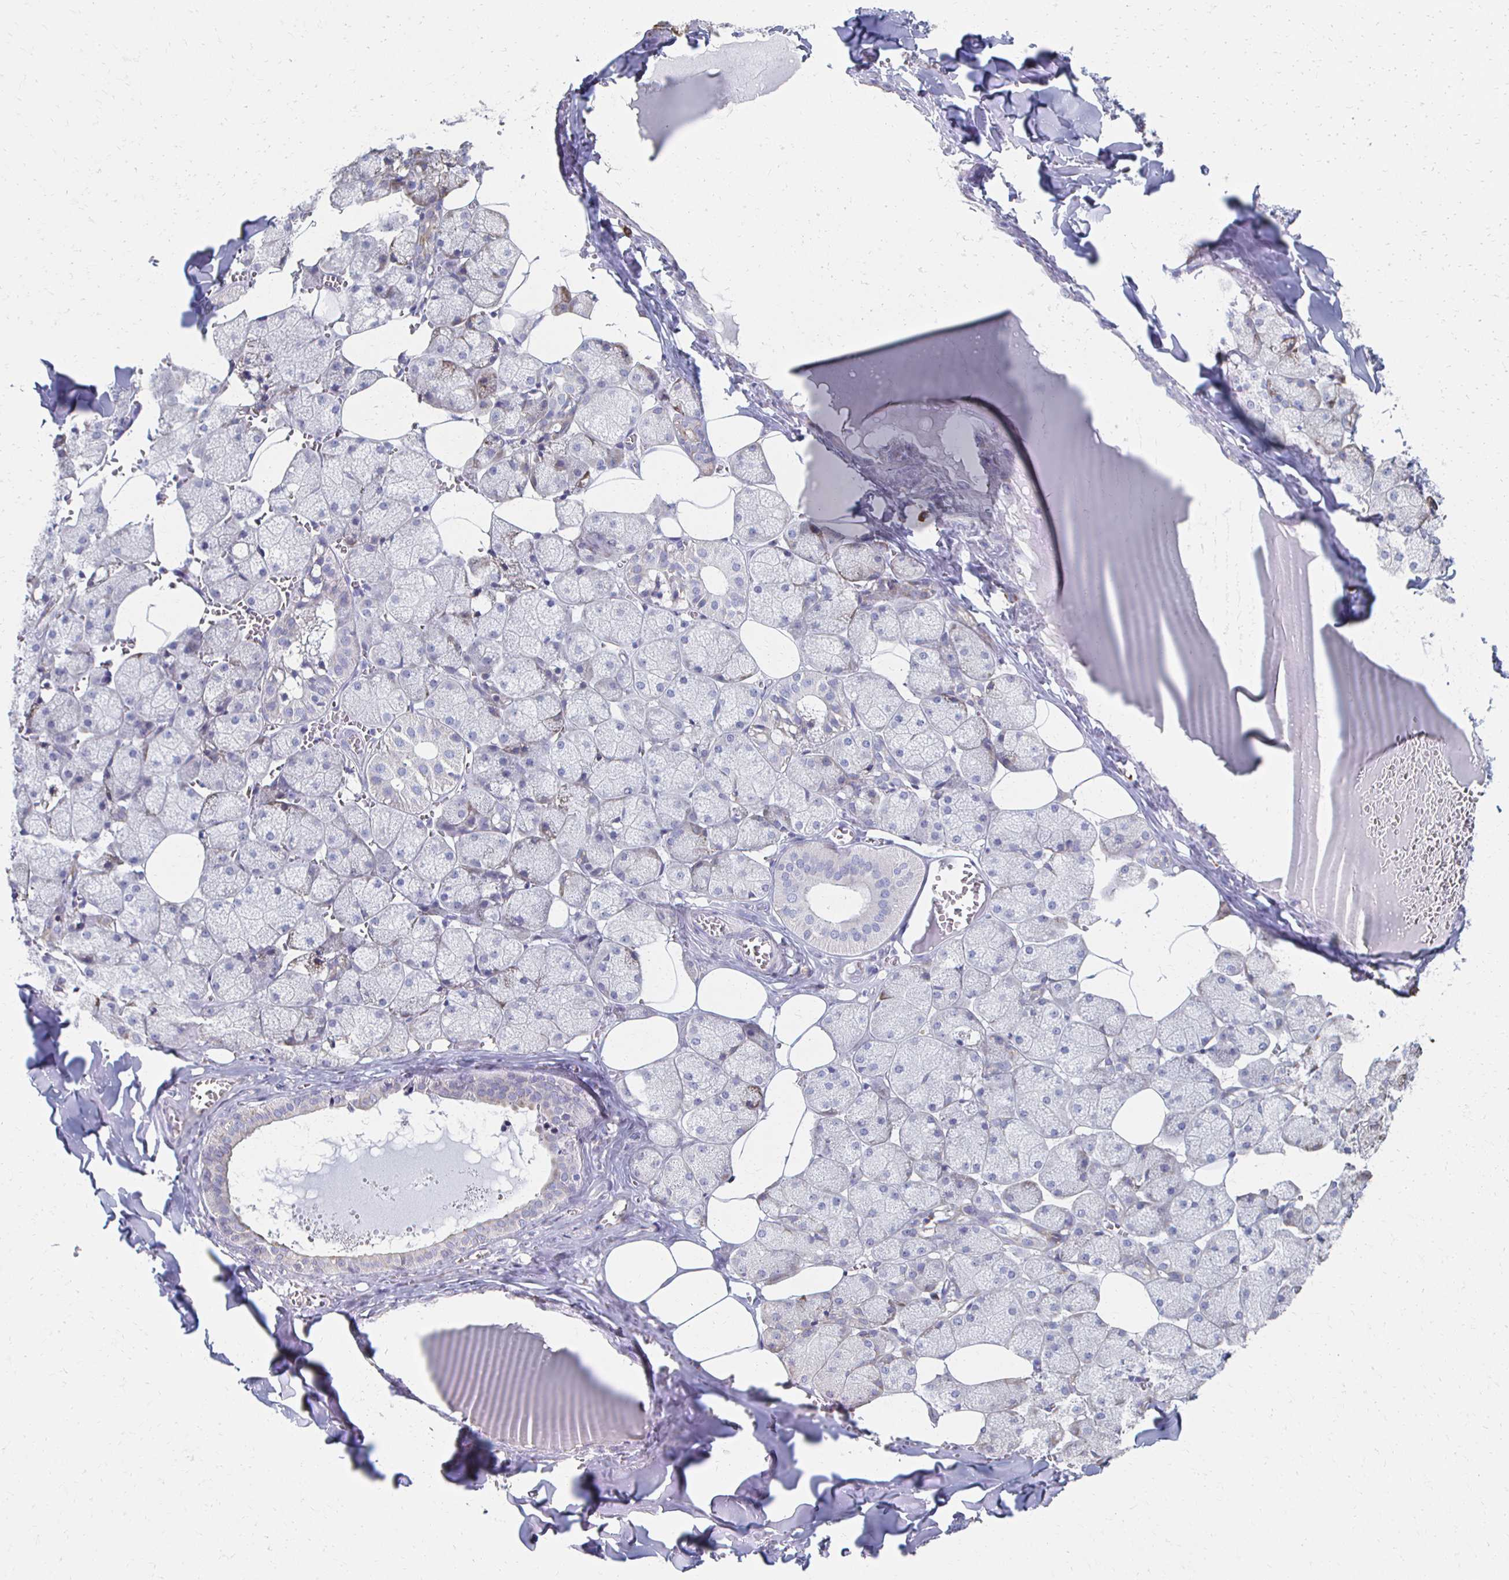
{"staining": {"intensity": "negative", "quantity": "none", "location": "none"}, "tissue": "salivary gland", "cell_type": "Glandular cells", "image_type": "normal", "snomed": [{"axis": "morphology", "description": "Normal tissue, NOS"}, {"axis": "topography", "description": "Salivary gland"}, {"axis": "topography", "description": "Peripheral nerve tissue"}], "caption": "Glandular cells are negative for brown protein staining in benign salivary gland.", "gene": "ATP1A3", "patient": {"sex": "male", "age": 38}}